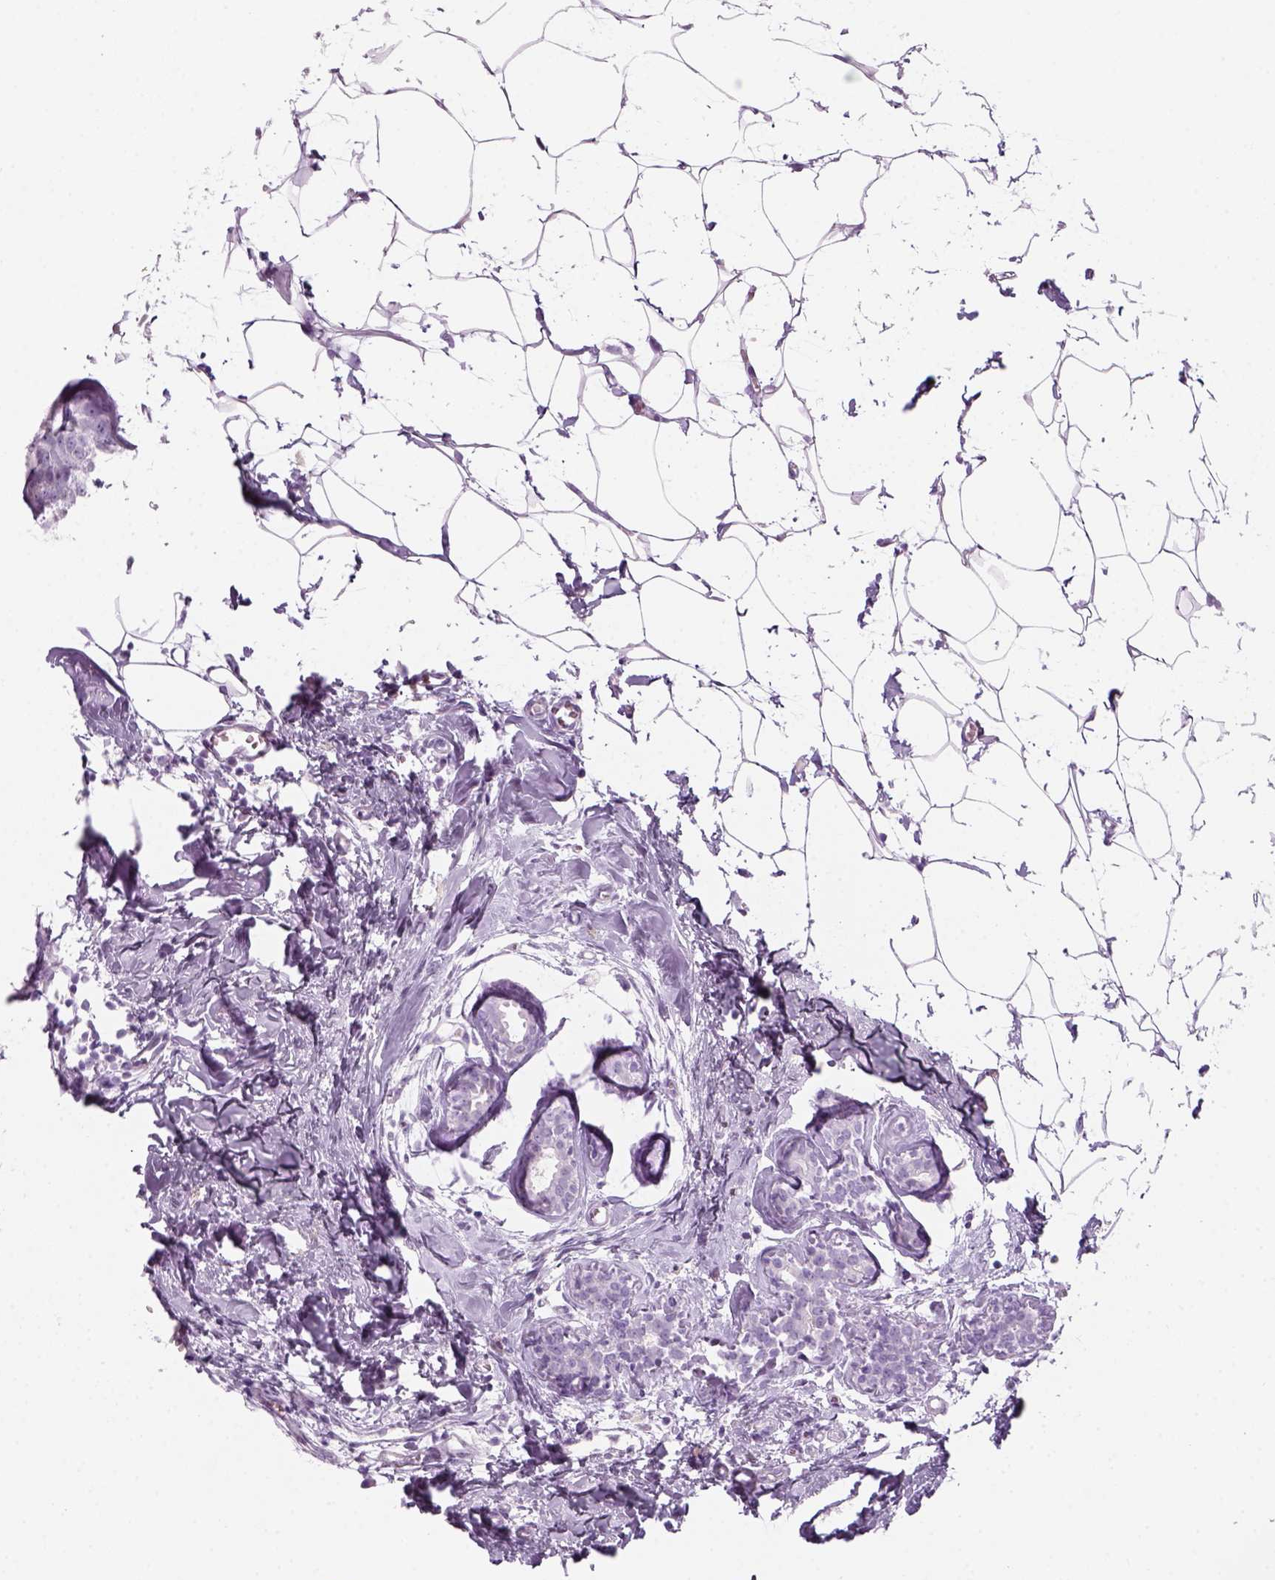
{"staining": {"intensity": "negative", "quantity": "none", "location": "none"}, "tissue": "breast cancer", "cell_type": "Tumor cells", "image_type": "cancer", "snomed": [{"axis": "morphology", "description": "Duct carcinoma"}, {"axis": "topography", "description": "Breast"}], "caption": "Immunohistochemistry (IHC) image of neoplastic tissue: breast intraductal carcinoma stained with DAB shows no significant protein positivity in tumor cells.", "gene": "KRTAP11-1", "patient": {"sex": "female", "age": 38}}